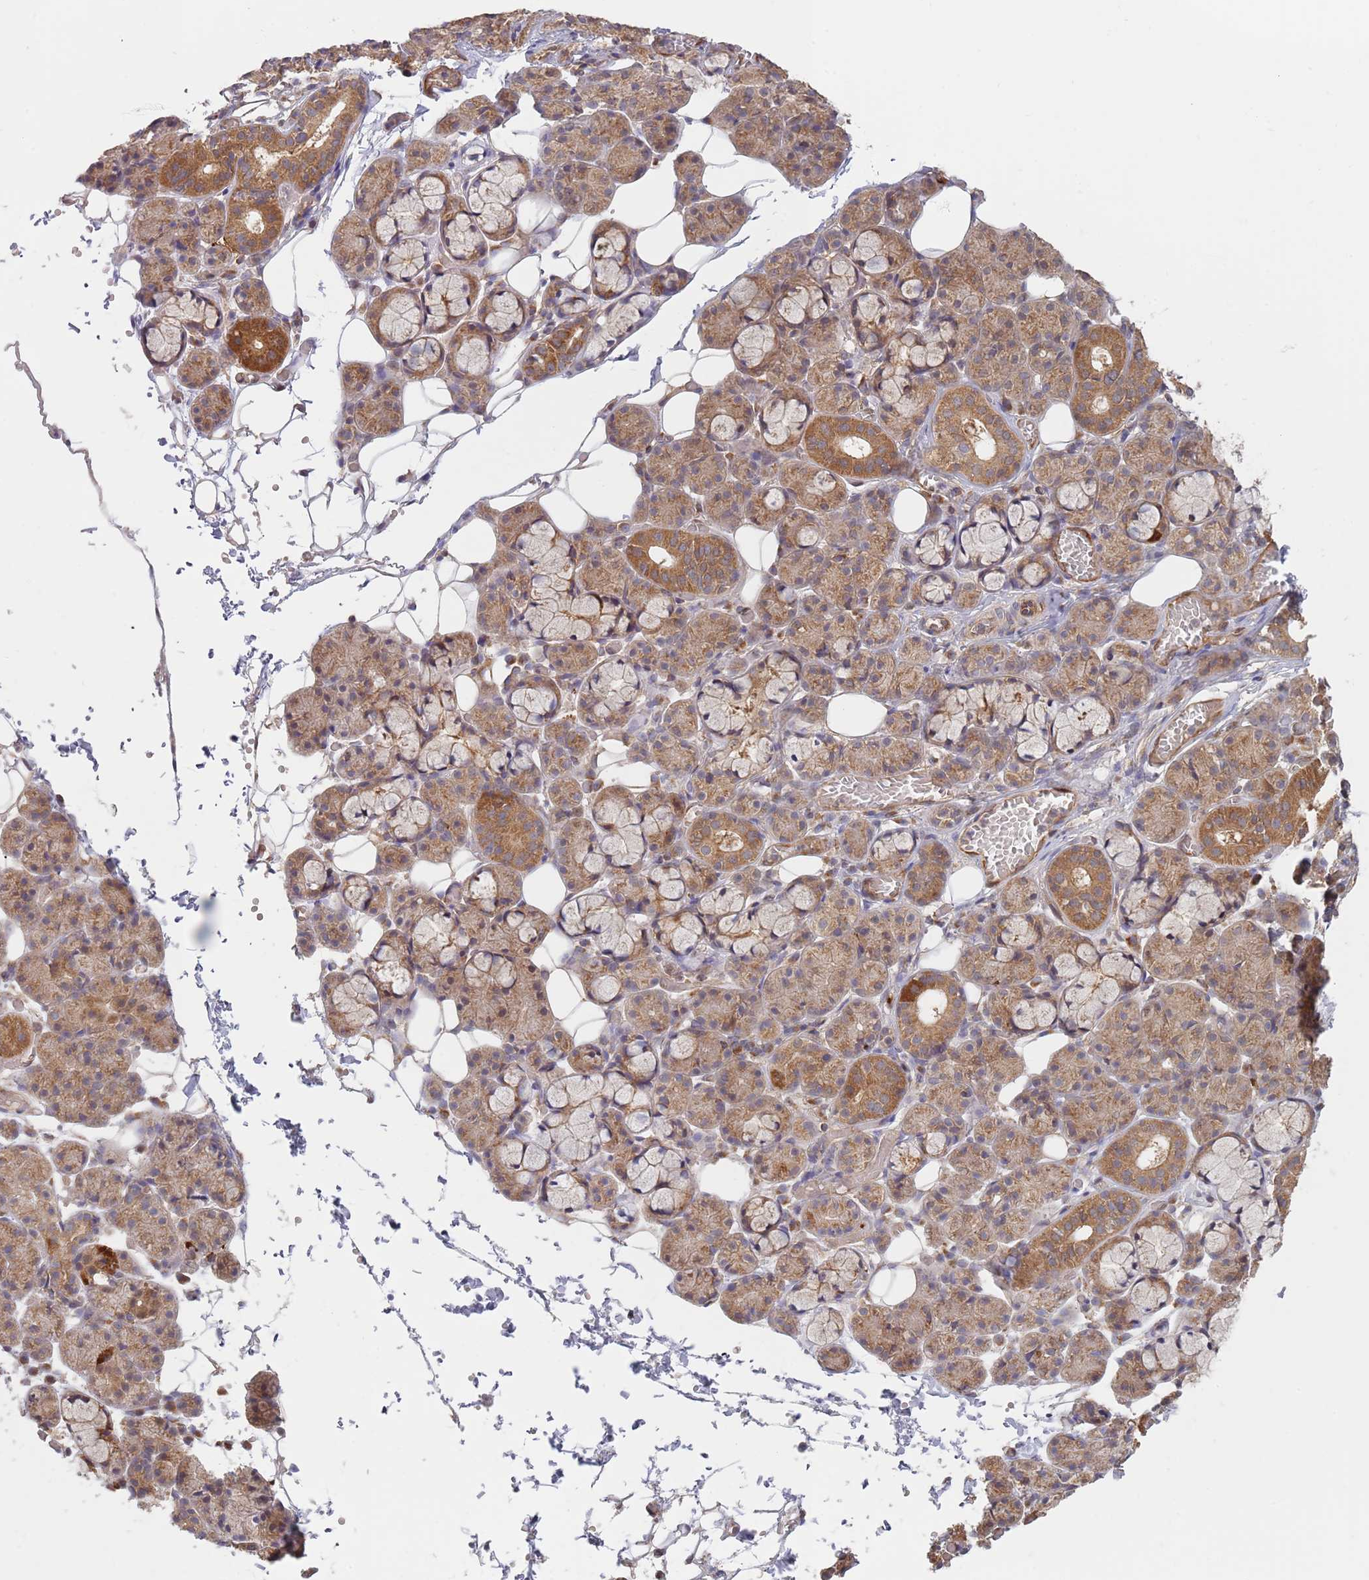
{"staining": {"intensity": "moderate", "quantity": ">75%", "location": "cytoplasmic/membranous"}, "tissue": "salivary gland", "cell_type": "Glandular cells", "image_type": "normal", "snomed": [{"axis": "morphology", "description": "Normal tissue, NOS"}, {"axis": "topography", "description": "Salivary gland"}], "caption": "Immunohistochemical staining of unremarkable human salivary gland demonstrates >75% levels of moderate cytoplasmic/membranous protein positivity in about >75% of glandular cells. (DAB (3,3'-diaminobenzidine) IHC, brown staining for protein, blue staining for nuclei).", "gene": "GUK1", "patient": {"sex": "male", "age": 63}}